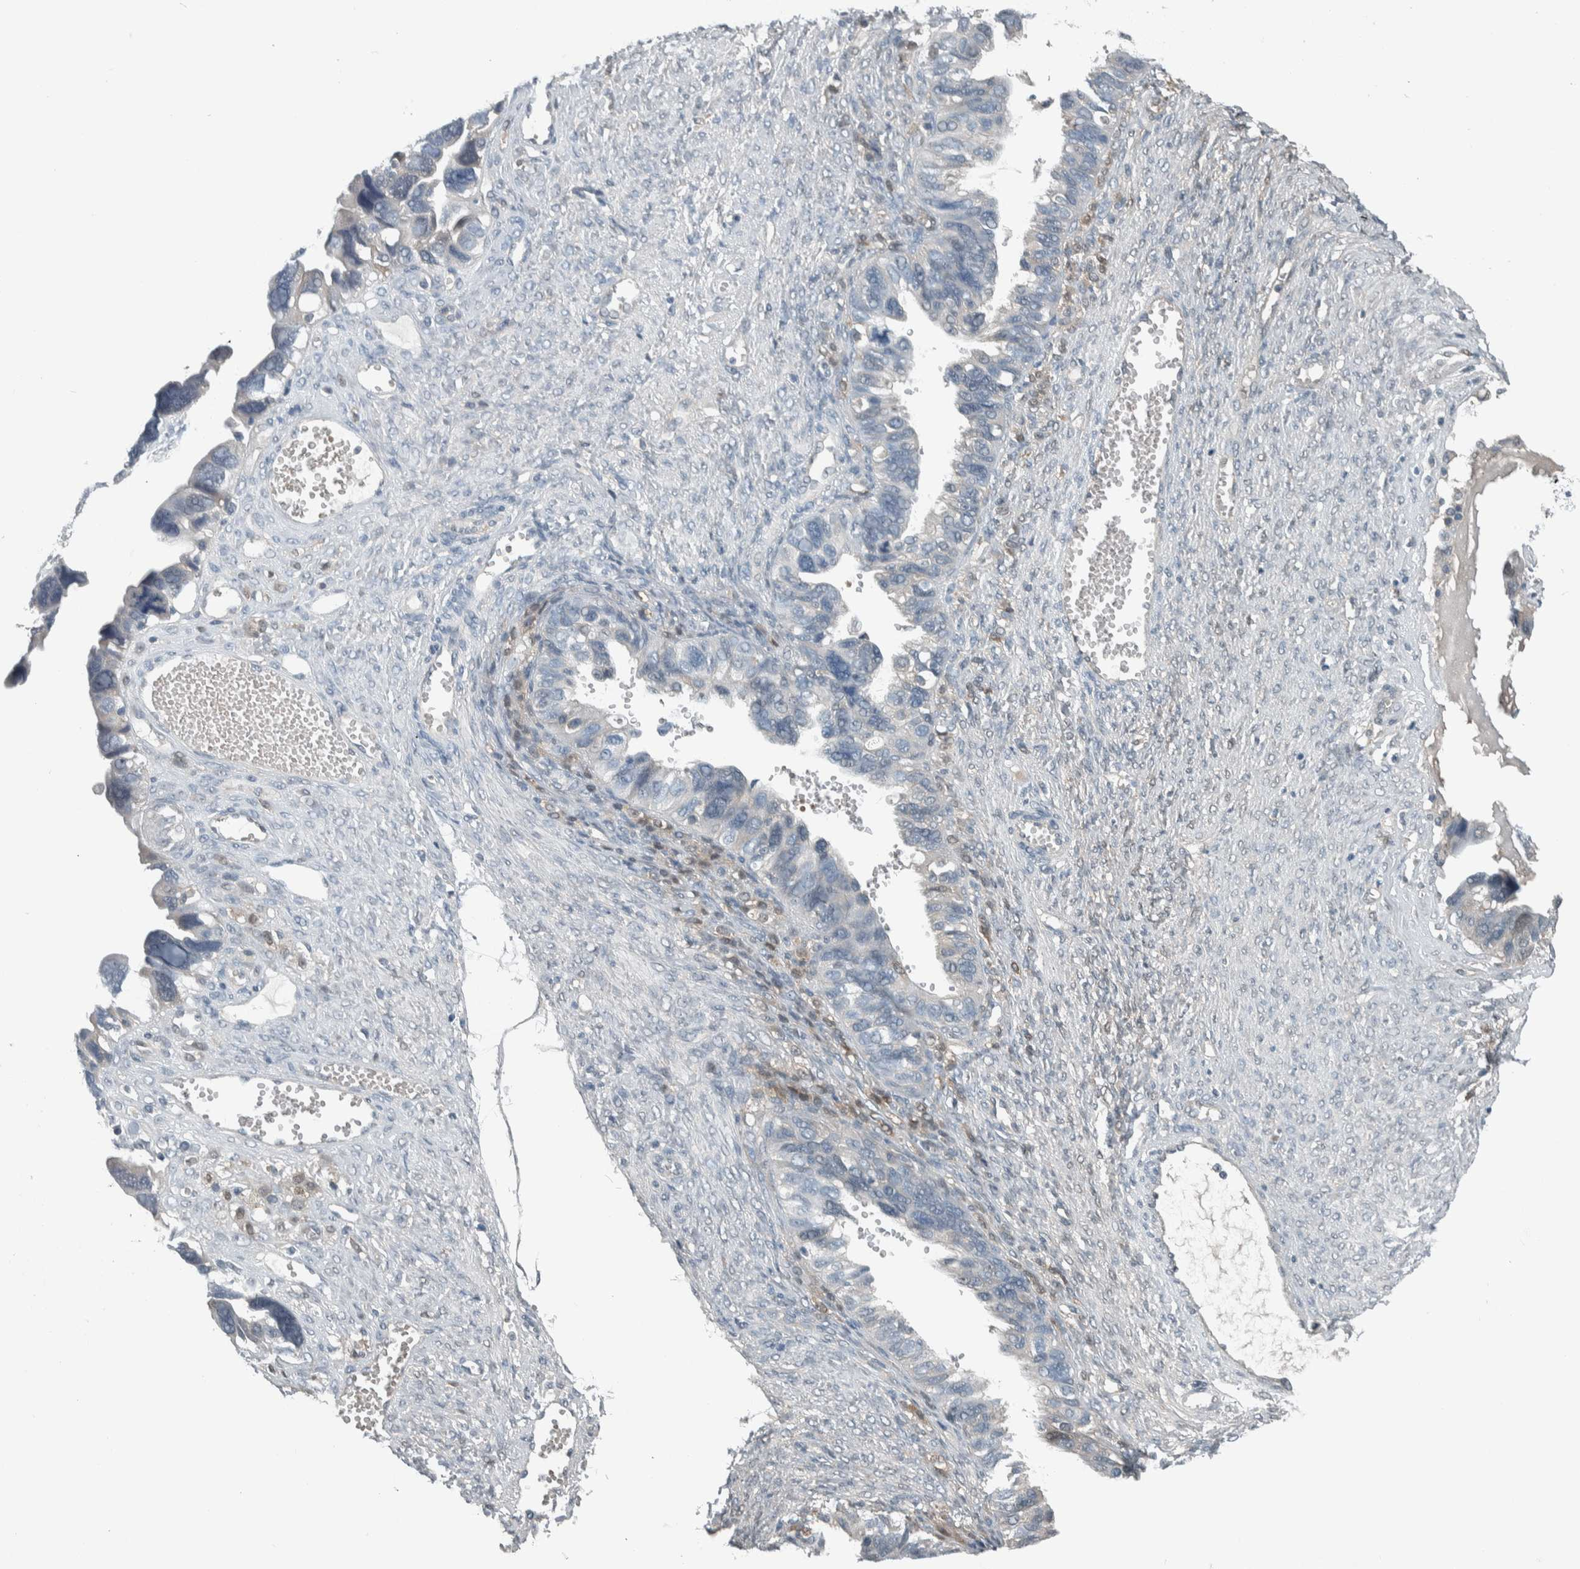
{"staining": {"intensity": "negative", "quantity": "none", "location": "none"}, "tissue": "ovarian cancer", "cell_type": "Tumor cells", "image_type": "cancer", "snomed": [{"axis": "morphology", "description": "Cystadenocarcinoma, serous, NOS"}, {"axis": "topography", "description": "Ovary"}], "caption": "DAB (3,3'-diaminobenzidine) immunohistochemical staining of serous cystadenocarcinoma (ovarian) displays no significant positivity in tumor cells. The staining is performed using DAB (3,3'-diaminobenzidine) brown chromogen with nuclei counter-stained in using hematoxylin.", "gene": "ALAD", "patient": {"sex": "female", "age": 79}}